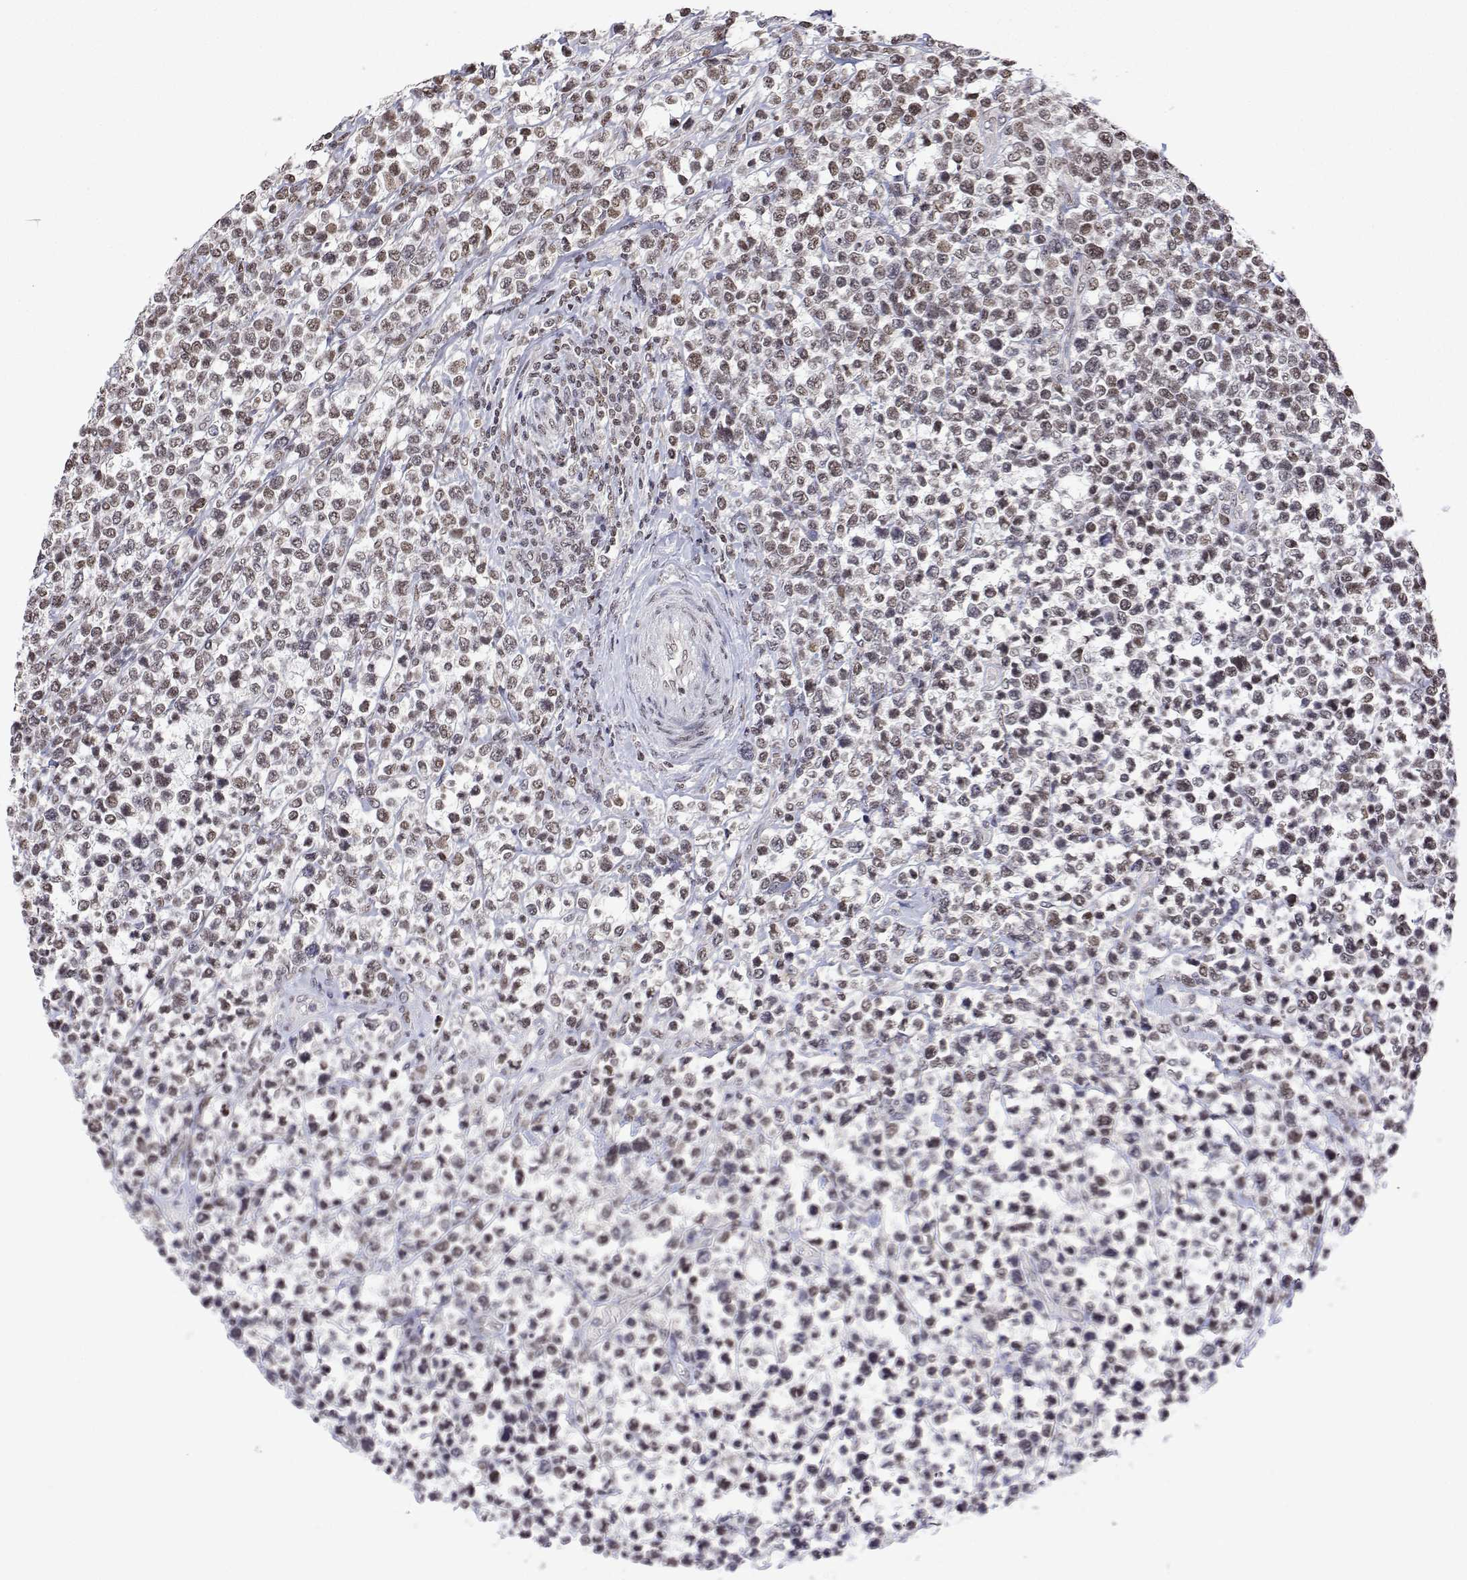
{"staining": {"intensity": "moderate", "quantity": ">75%", "location": "nuclear"}, "tissue": "lymphoma", "cell_type": "Tumor cells", "image_type": "cancer", "snomed": [{"axis": "morphology", "description": "Malignant lymphoma, non-Hodgkin's type, High grade"}, {"axis": "topography", "description": "Soft tissue"}], "caption": "DAB immunohistochemical staining of lymphoma exhibits moderate nuclear protein staining in about >75% of tumor cells. (Brightfield microscopy of DAB IHC at high magnification).", "gene": "XPC", "patient": {"sex": "female", "age": 56}}